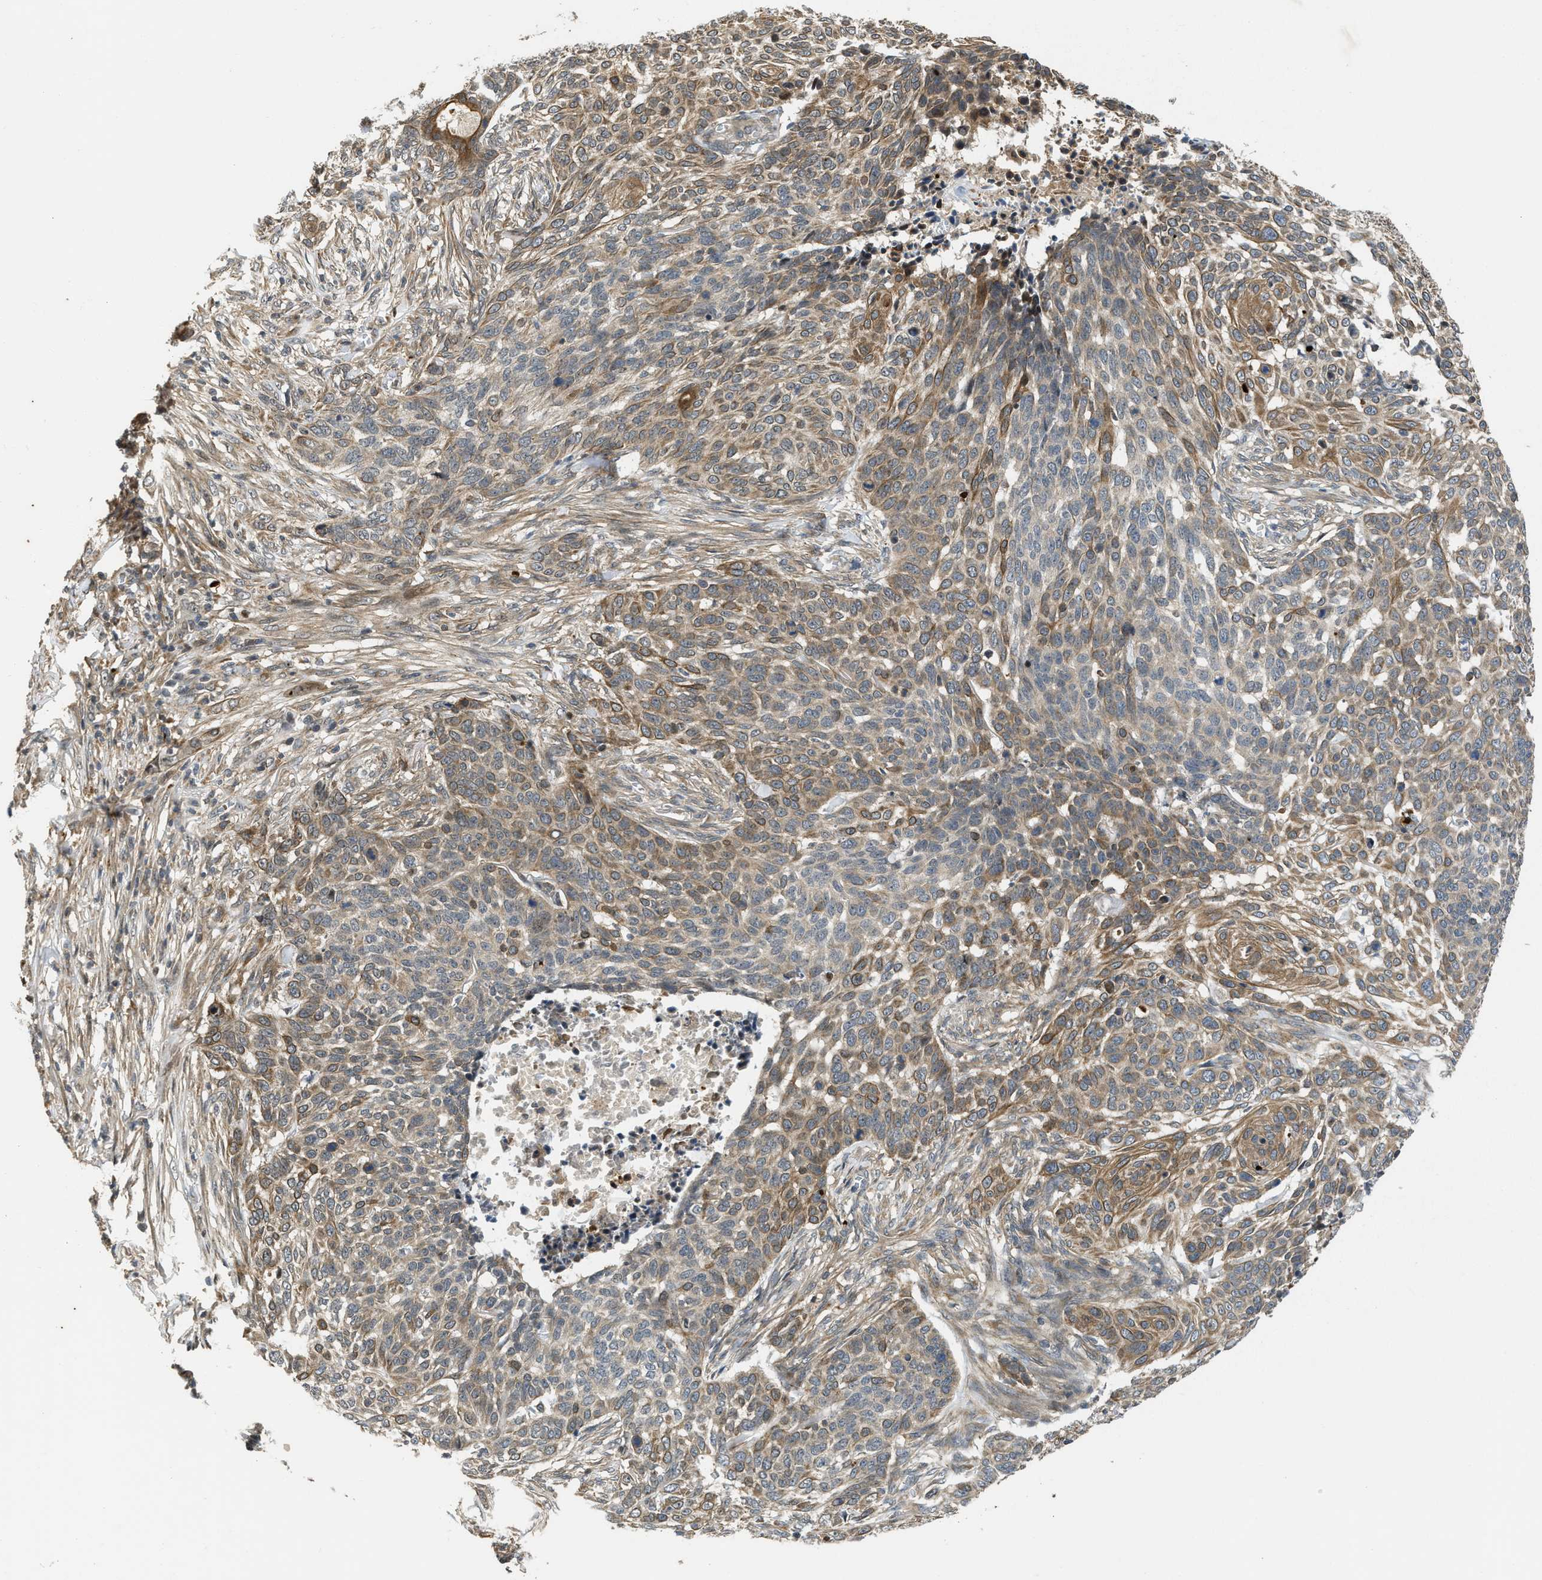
{"staining": {"intensity": "moderate", "quantity": "25%-75%", "location": "cytoplasmic/membranous"}, "tissue": "skin cancer", "cell_type": "Tumor cells", "image_type": "cancer", "snomed": [{"axis": "morphology", "description": "Basal cell carcinoma"}, {"axis": "topography", "description": "Skin"}], "caption": "Brown immunohistochemical staining in human skin cancer shows moderate cytoplasmic/membranous staining in approximately 25%-75% of tumor cells. Ihc stains the protein in brown and the nuclei are stained blue.", "gene": "DNAJC28", "patient": {"sex": "male", "age": 85}}